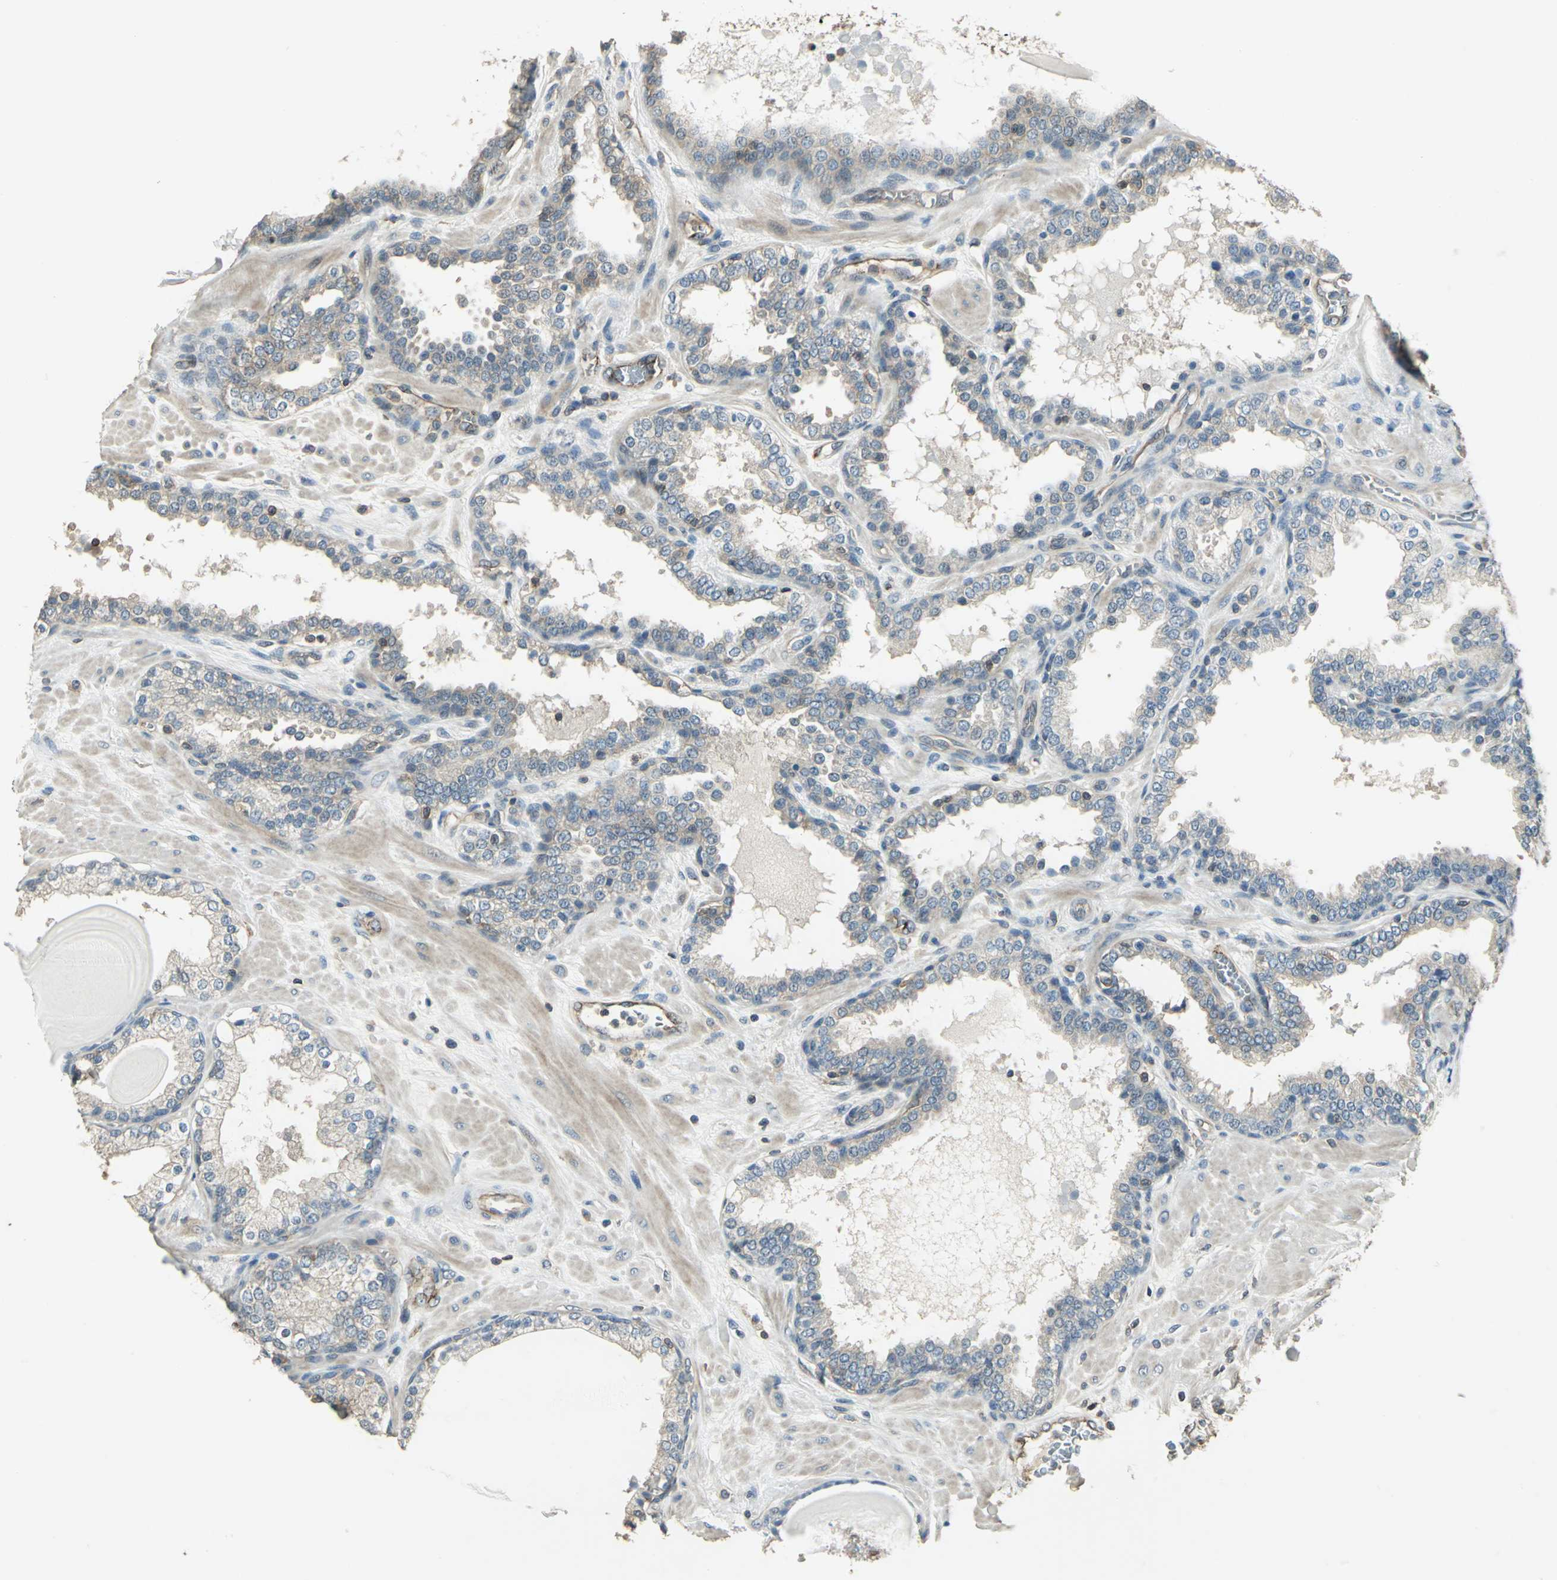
{"staining": {"intensity": "weak", "quantity": "25%-75%", "location": "cytoplasmic/membranous"}, "tissue": "prostate", "cell_type": "Glandular cells", "image_type": "normal", "snomed": [{"axis": "morphology", "description": "Normal tissue, NOS"}, {"axis": "topography", "description": "Prostate"}], "caption": "Prostate stained with DAB immunohistochemistry displays low levels of weak cytoplasmic/membranous positivity in about 25%-75% of glandular cells. The staining is performed using DAB brown chromogen to label protein expression. The nuclei are counter-stained blue using hematoxylin.", "gene": "RAPGEF1", "patient": {"sex": "male", "age": 51}}